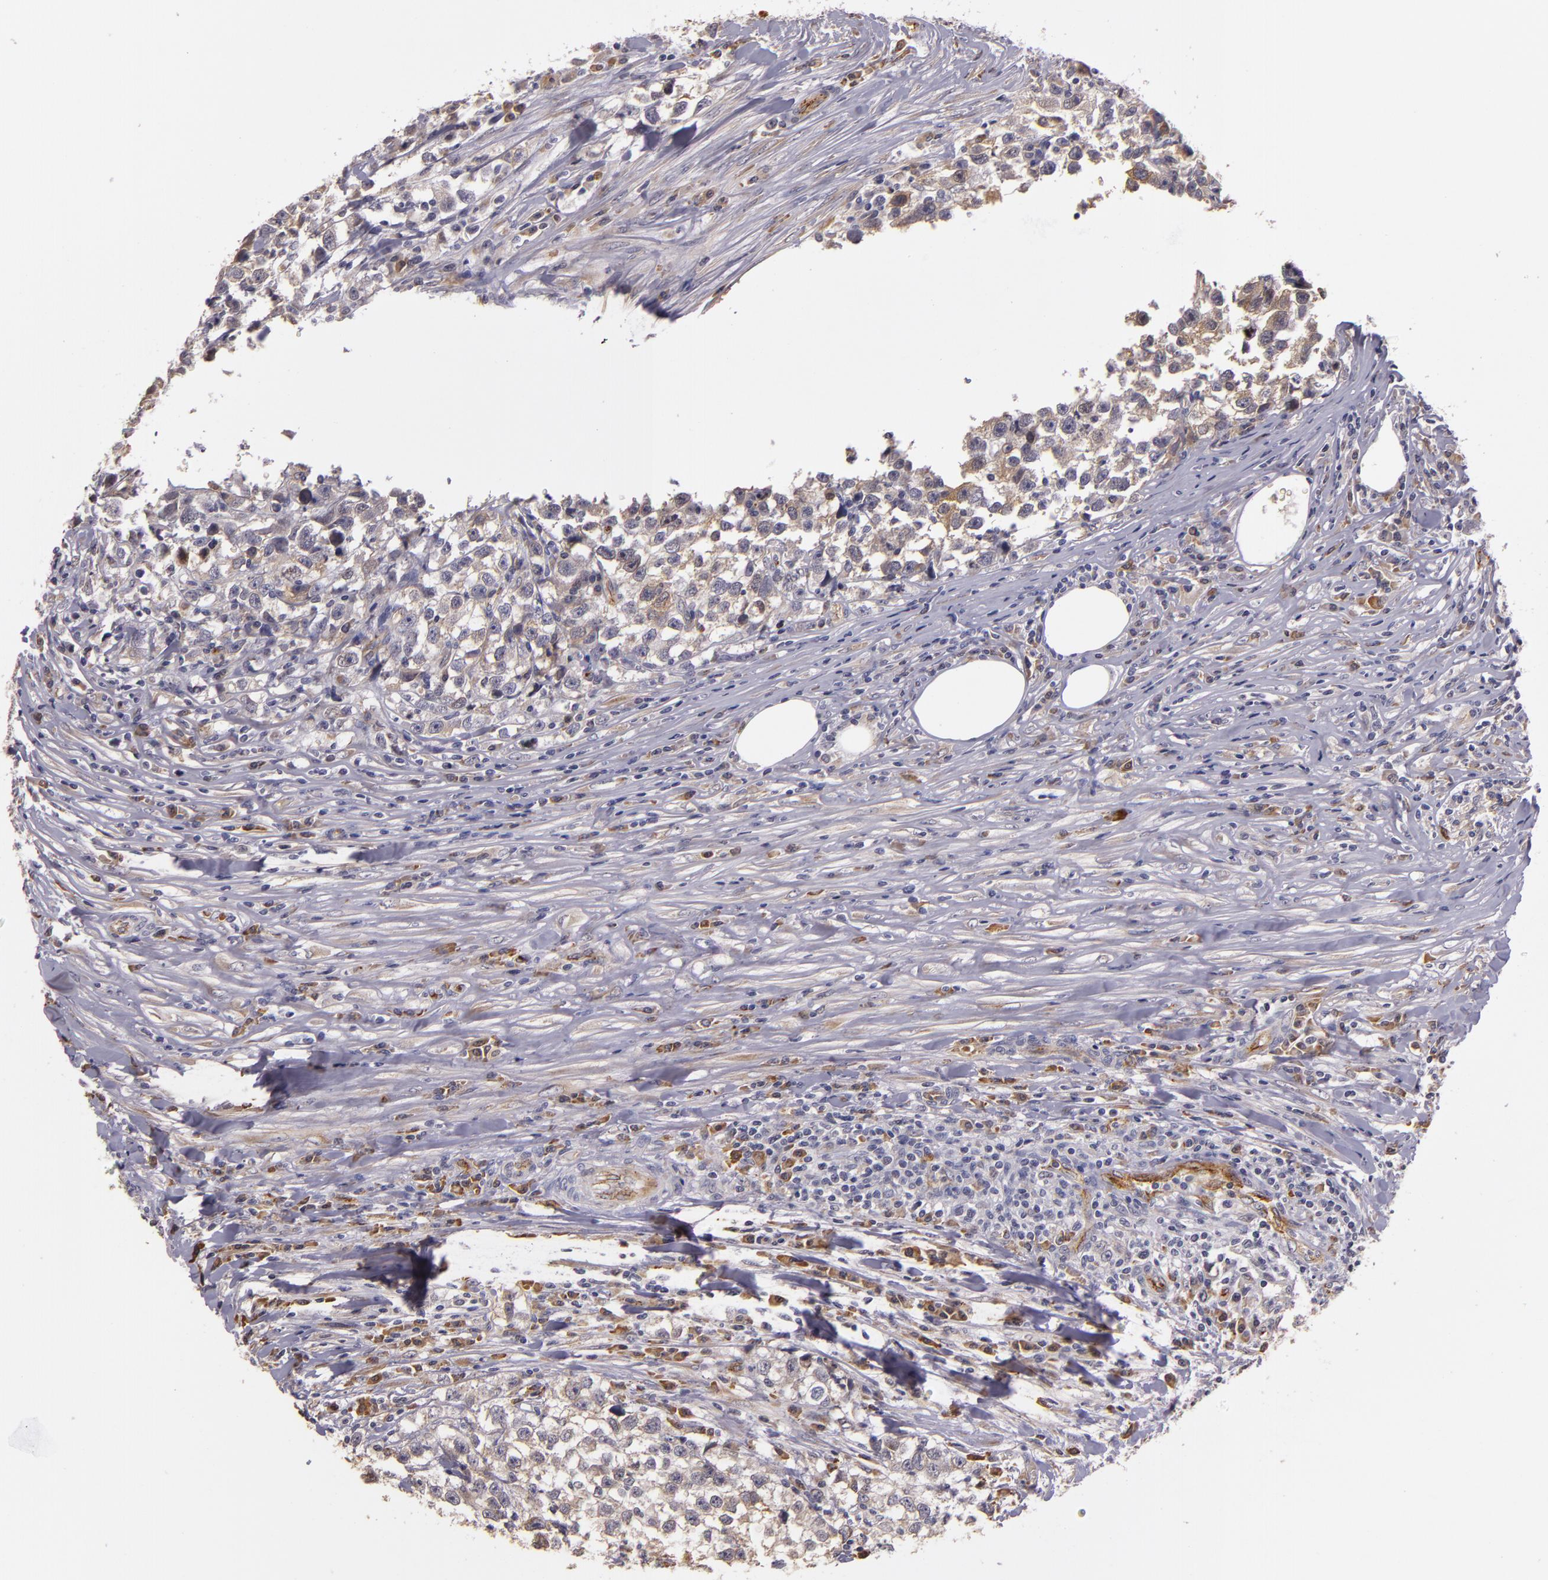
{"staining": {"intensity": "weak", "quantity": "<25%", "location": "cytoplasmic/membranous"}, "tissue": "testis cancer", "cell_type": "Tumor cells", "image_type": "cancer", "snomed": [{"axis": "morphology", "description": "Seminoma, NOS"}, {"axis": "morphology", "description": "Carcinoma, Embryonal, NOS"}, {"axis": "topography", "description": "Testis"}], "caption": "This micrograph is of seminoma (testis) stained with immunohistochemistry (IHC) to label a protein in brown with the nuclei are counter-stained blue. There is no positivity in tumor cells.", "gene": "SYTL4", "patient": {"sex": "male", "age": 30}}